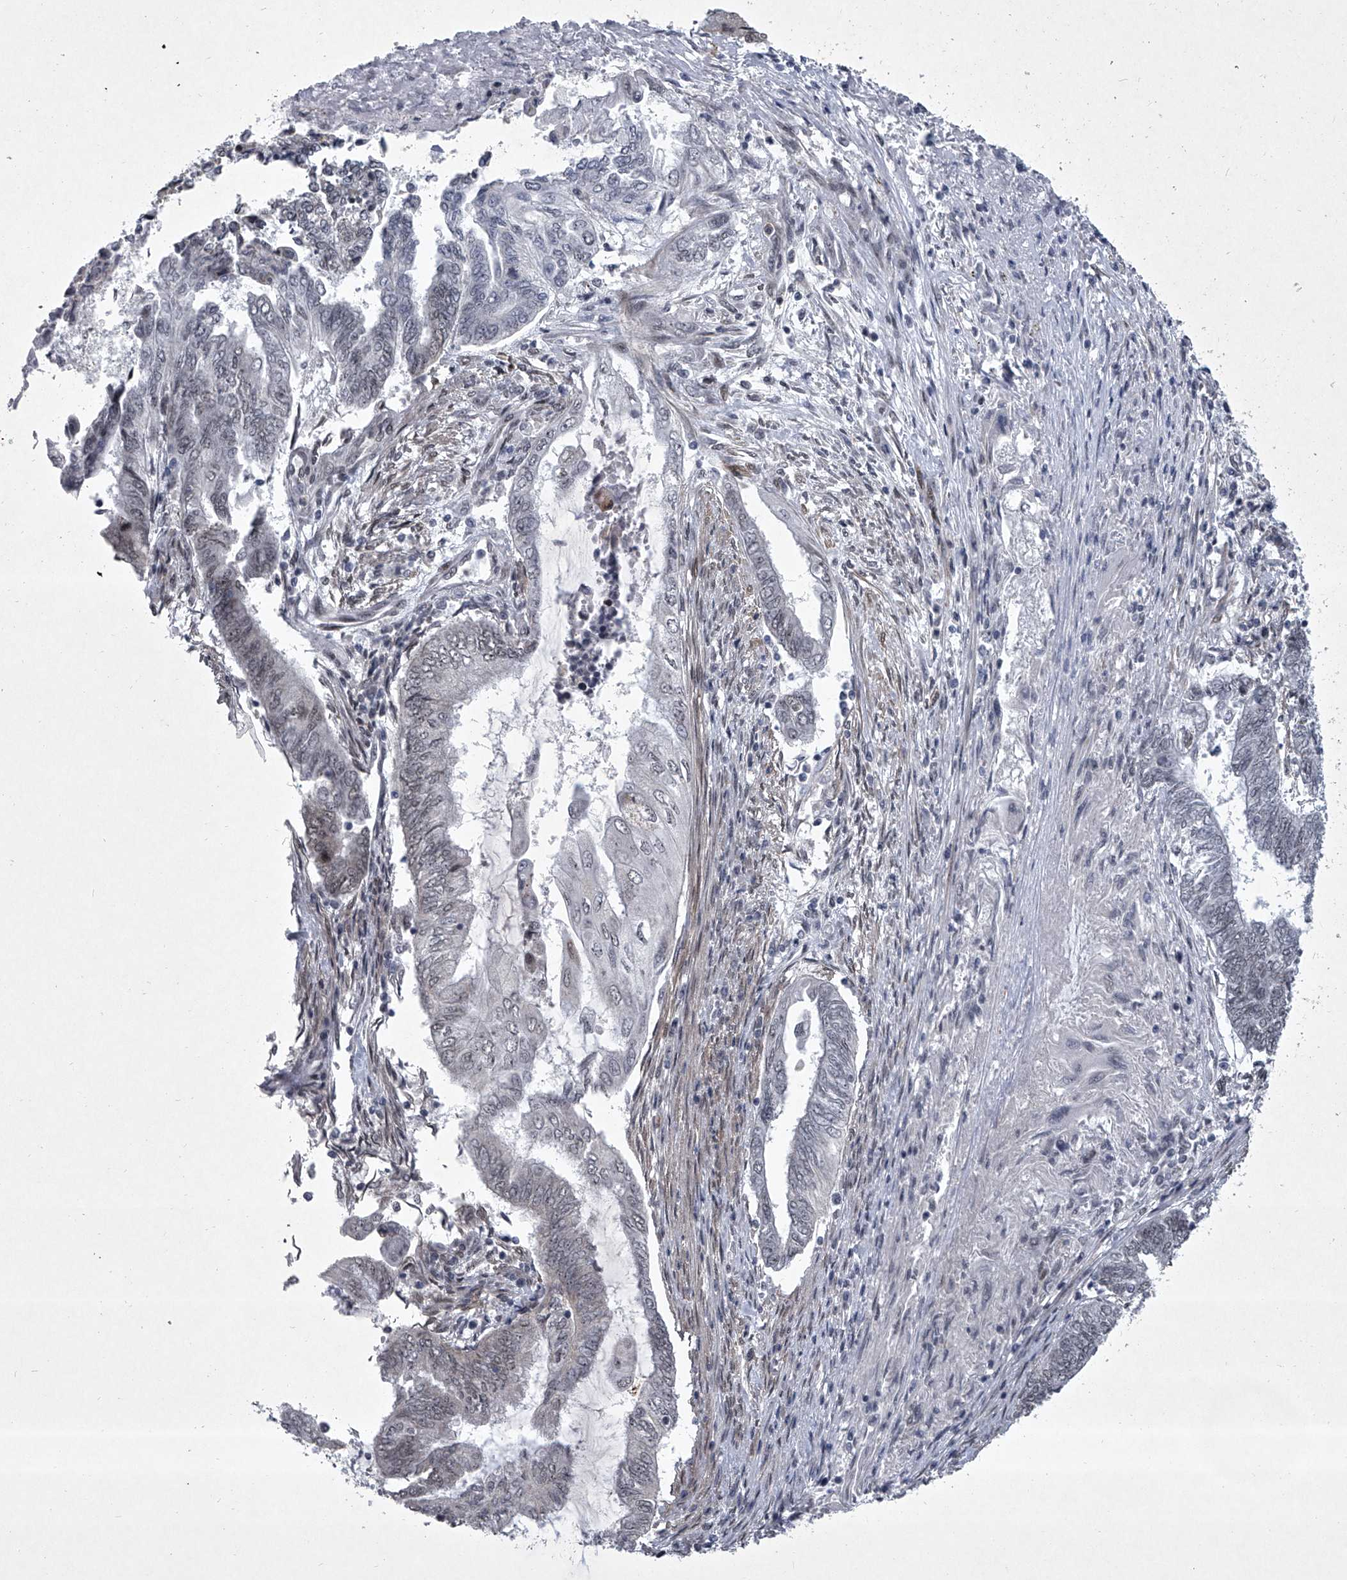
{"staining": {"intensity": "negative", "quantity": "none", "location": "none"}, "tissue": "endometrial cancer", "cell_type": "Tumor cells", "image_type": "cancer", "snomed": [{"axis": "morphology", "description": "Adenocarcinoma, NOS"}, {"axis": "topography", "description": "Uterus"}, {"axis": "topography", "description": "Endometrium"}], "caption": "Immunohistochemistry histopathology image of neoplastic tissue: human endometrial cancer stained with DAB demonstrates no significant protein positivity in tumor cells.", "gene": "MLLT1", "patient": {"sex": "female", "age": 70}}